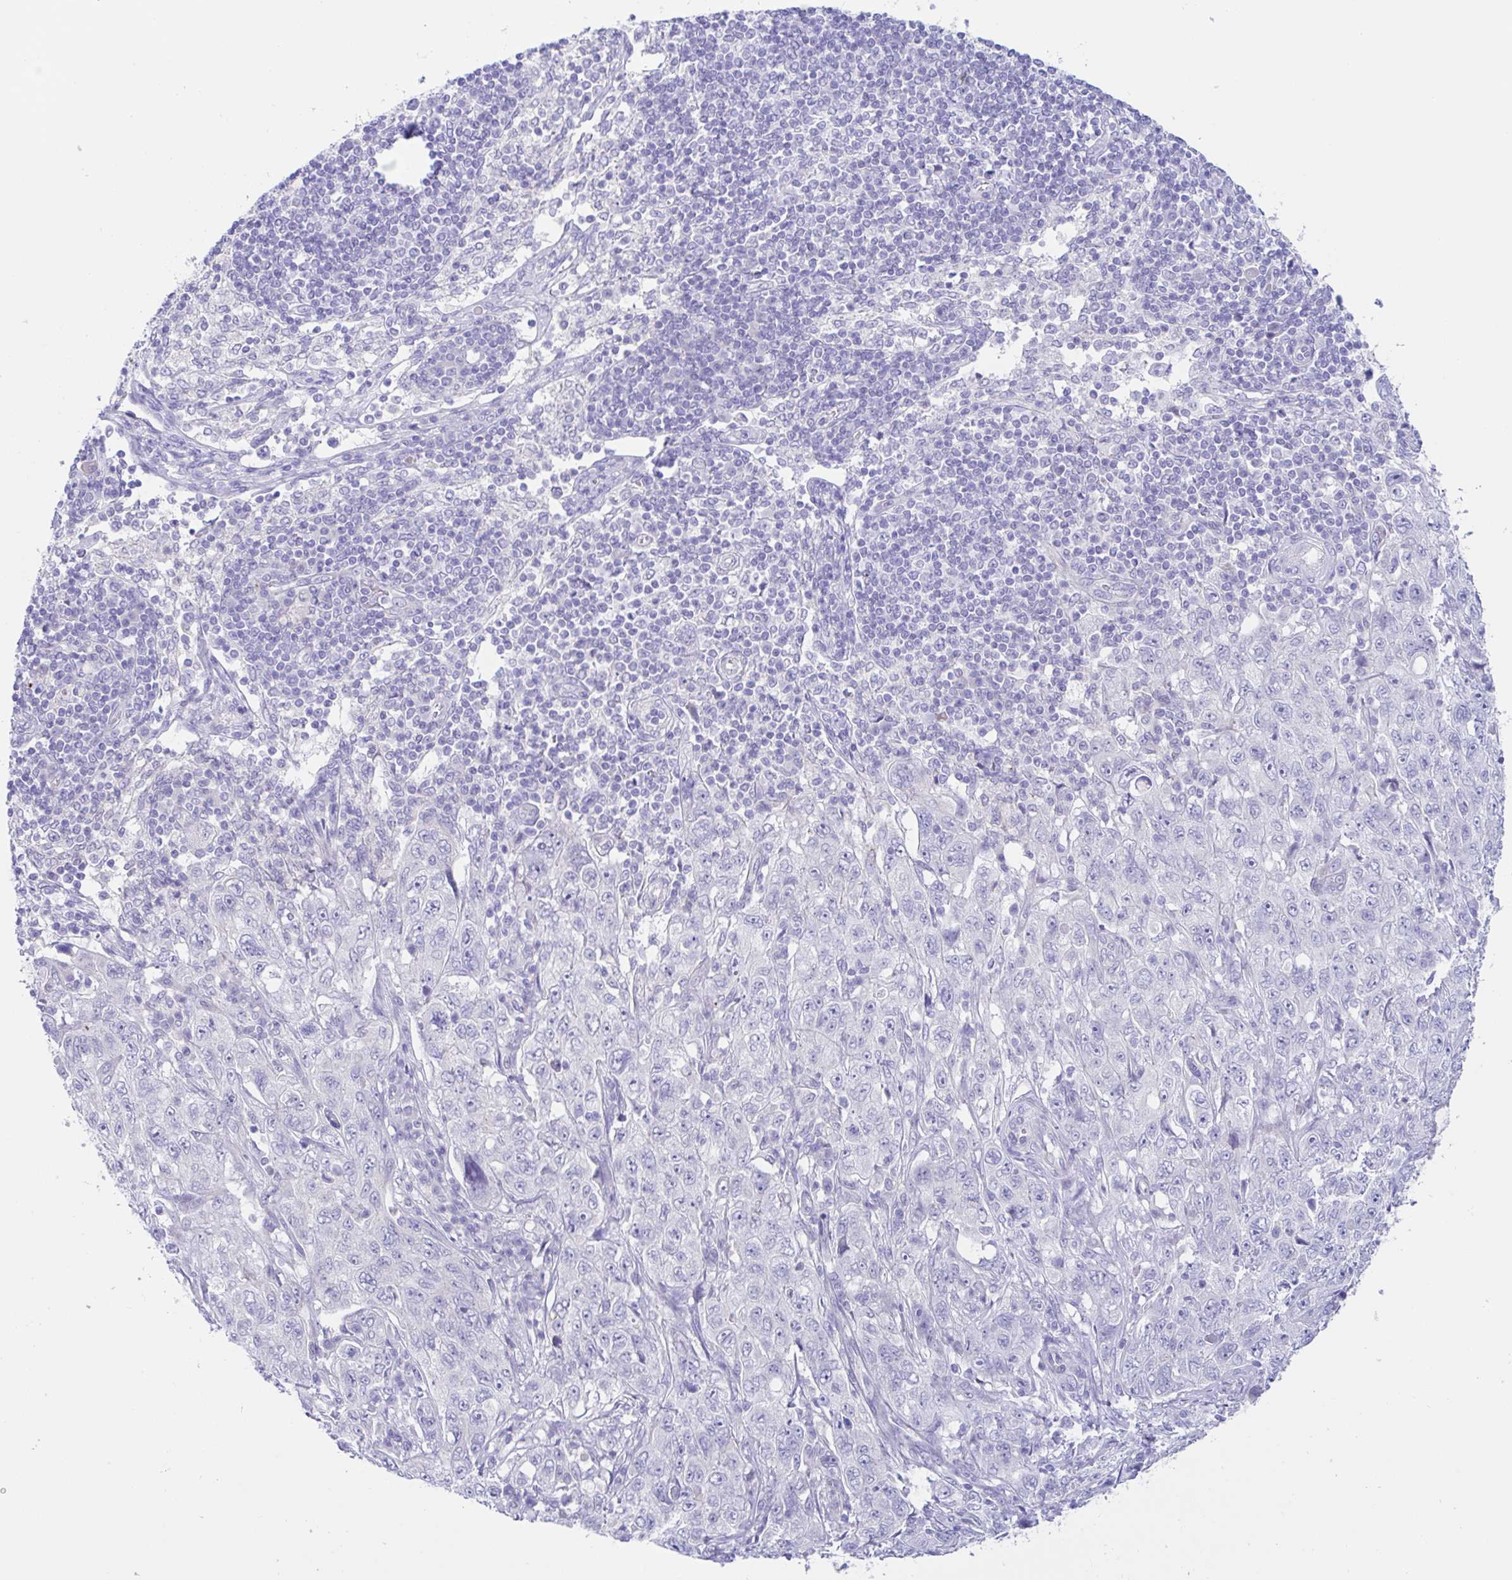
{"staining": {"intensity": "negative", "quantity": "none", "location": "none"}, "tissue": "pancreatic cancer", "cell_type": "Tumor cells", "image_type": "cancer", "snomed": [{"axis": "morphology", "description": "Adenocarcinoma, NOS"}, {"axis": "topography", "description": "Pancreas"}], "caption": "DAB immunohistochemical staining of adenocarcinoma (pancreatic) displays no significant staining in tumor cells.", "gene": "OR6N2", "patient": {"sex": "male", "age": 68}}